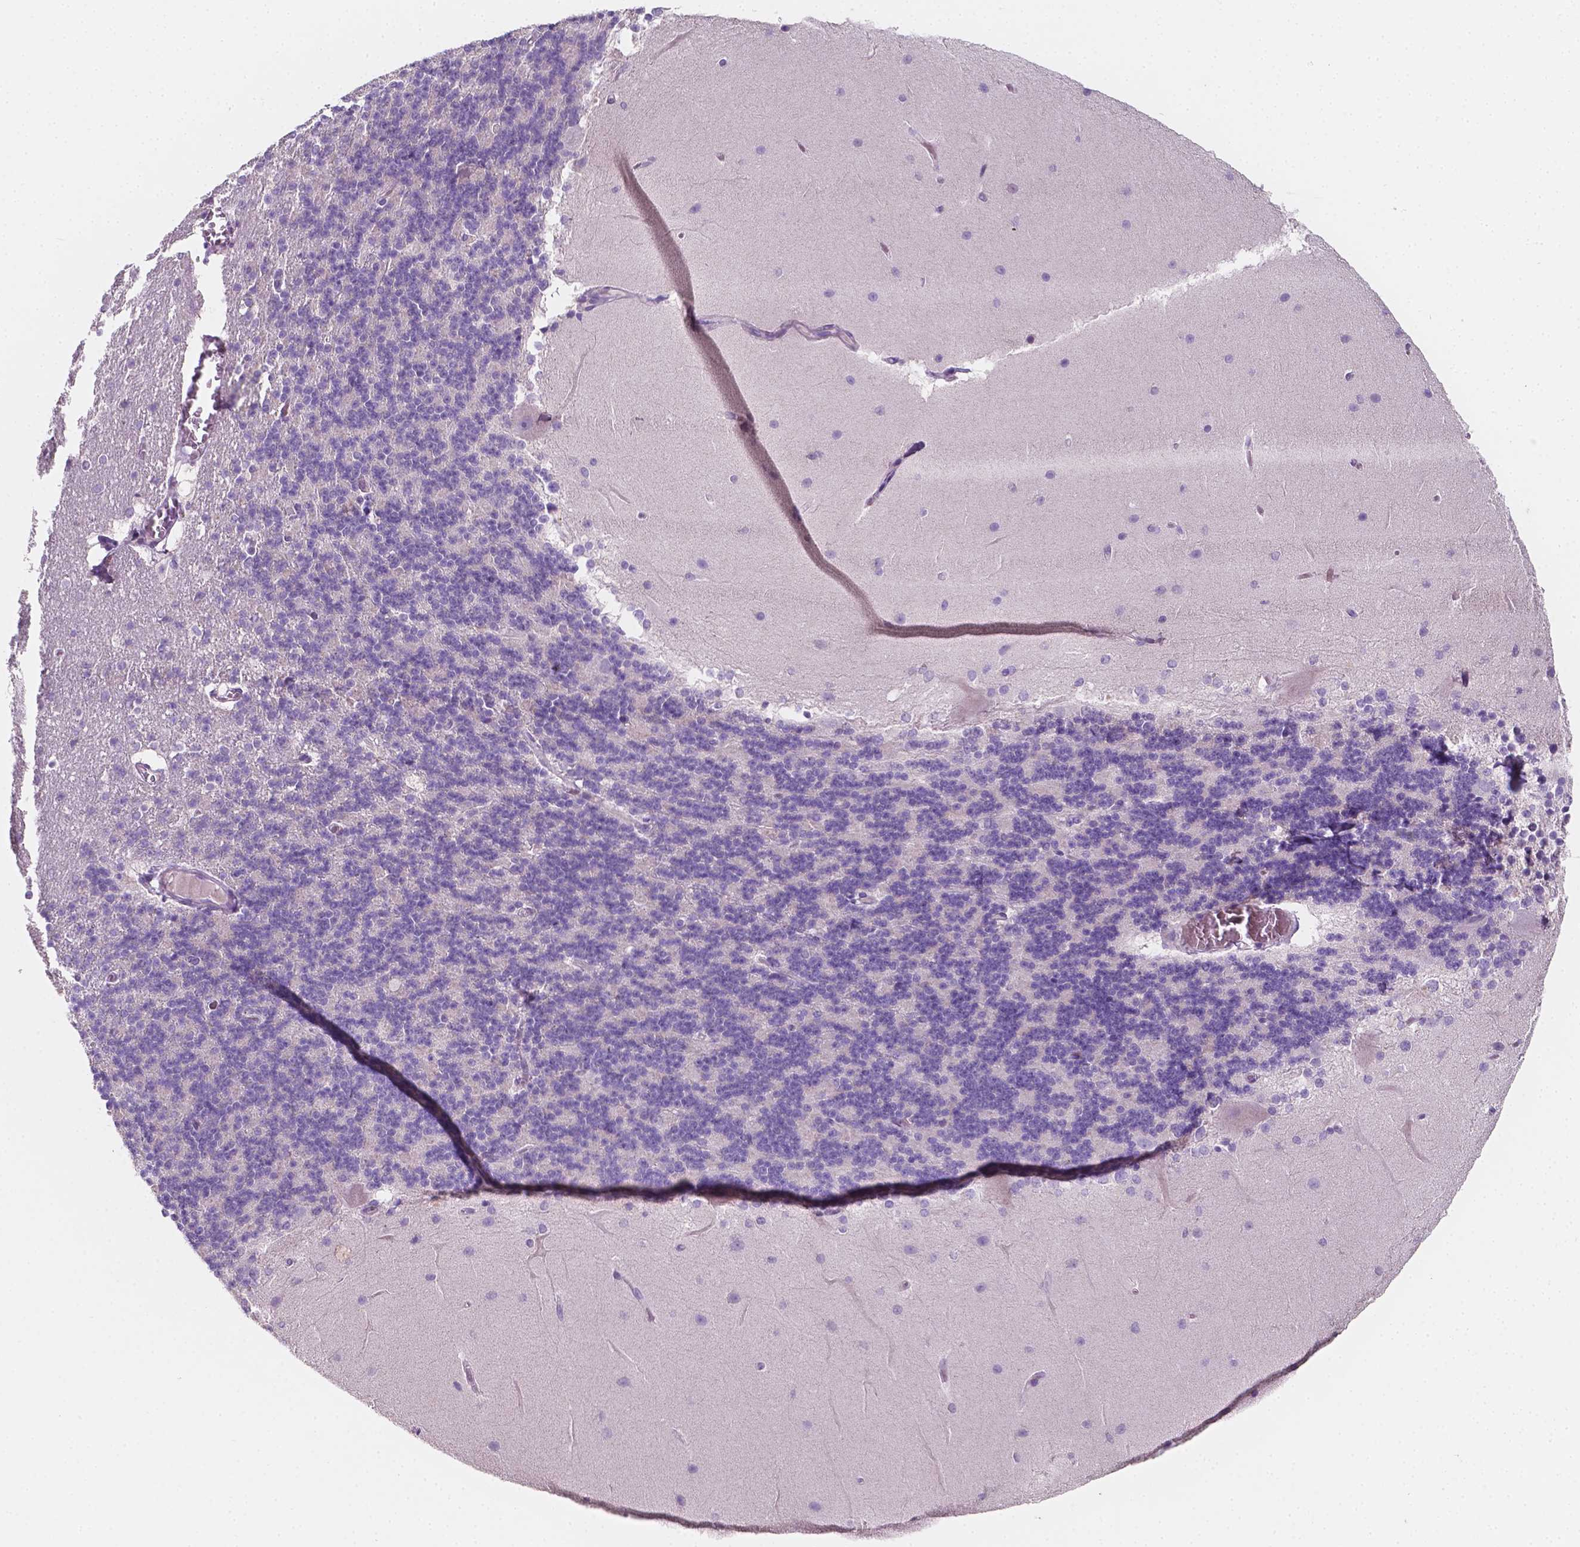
{"staining": {"intensity": "negative", "quantity": "none", "location": "none"}, "tissue": "cerebellum", "cell_type": "Cells in granular layer", "image_type": "normal", "snomed": [{"axis": "morphology", "description": "Normal tissue, NOS"}, {"axis": "topography", "description": "Cerebellum"}], "caption": "This is an immunohistochemistry histopathology image of unremarkable human cerebellum. There is no positivity in cells in granular layer.", "gene": "EGFR", "patient": {"sex": "female", "age": 19}}